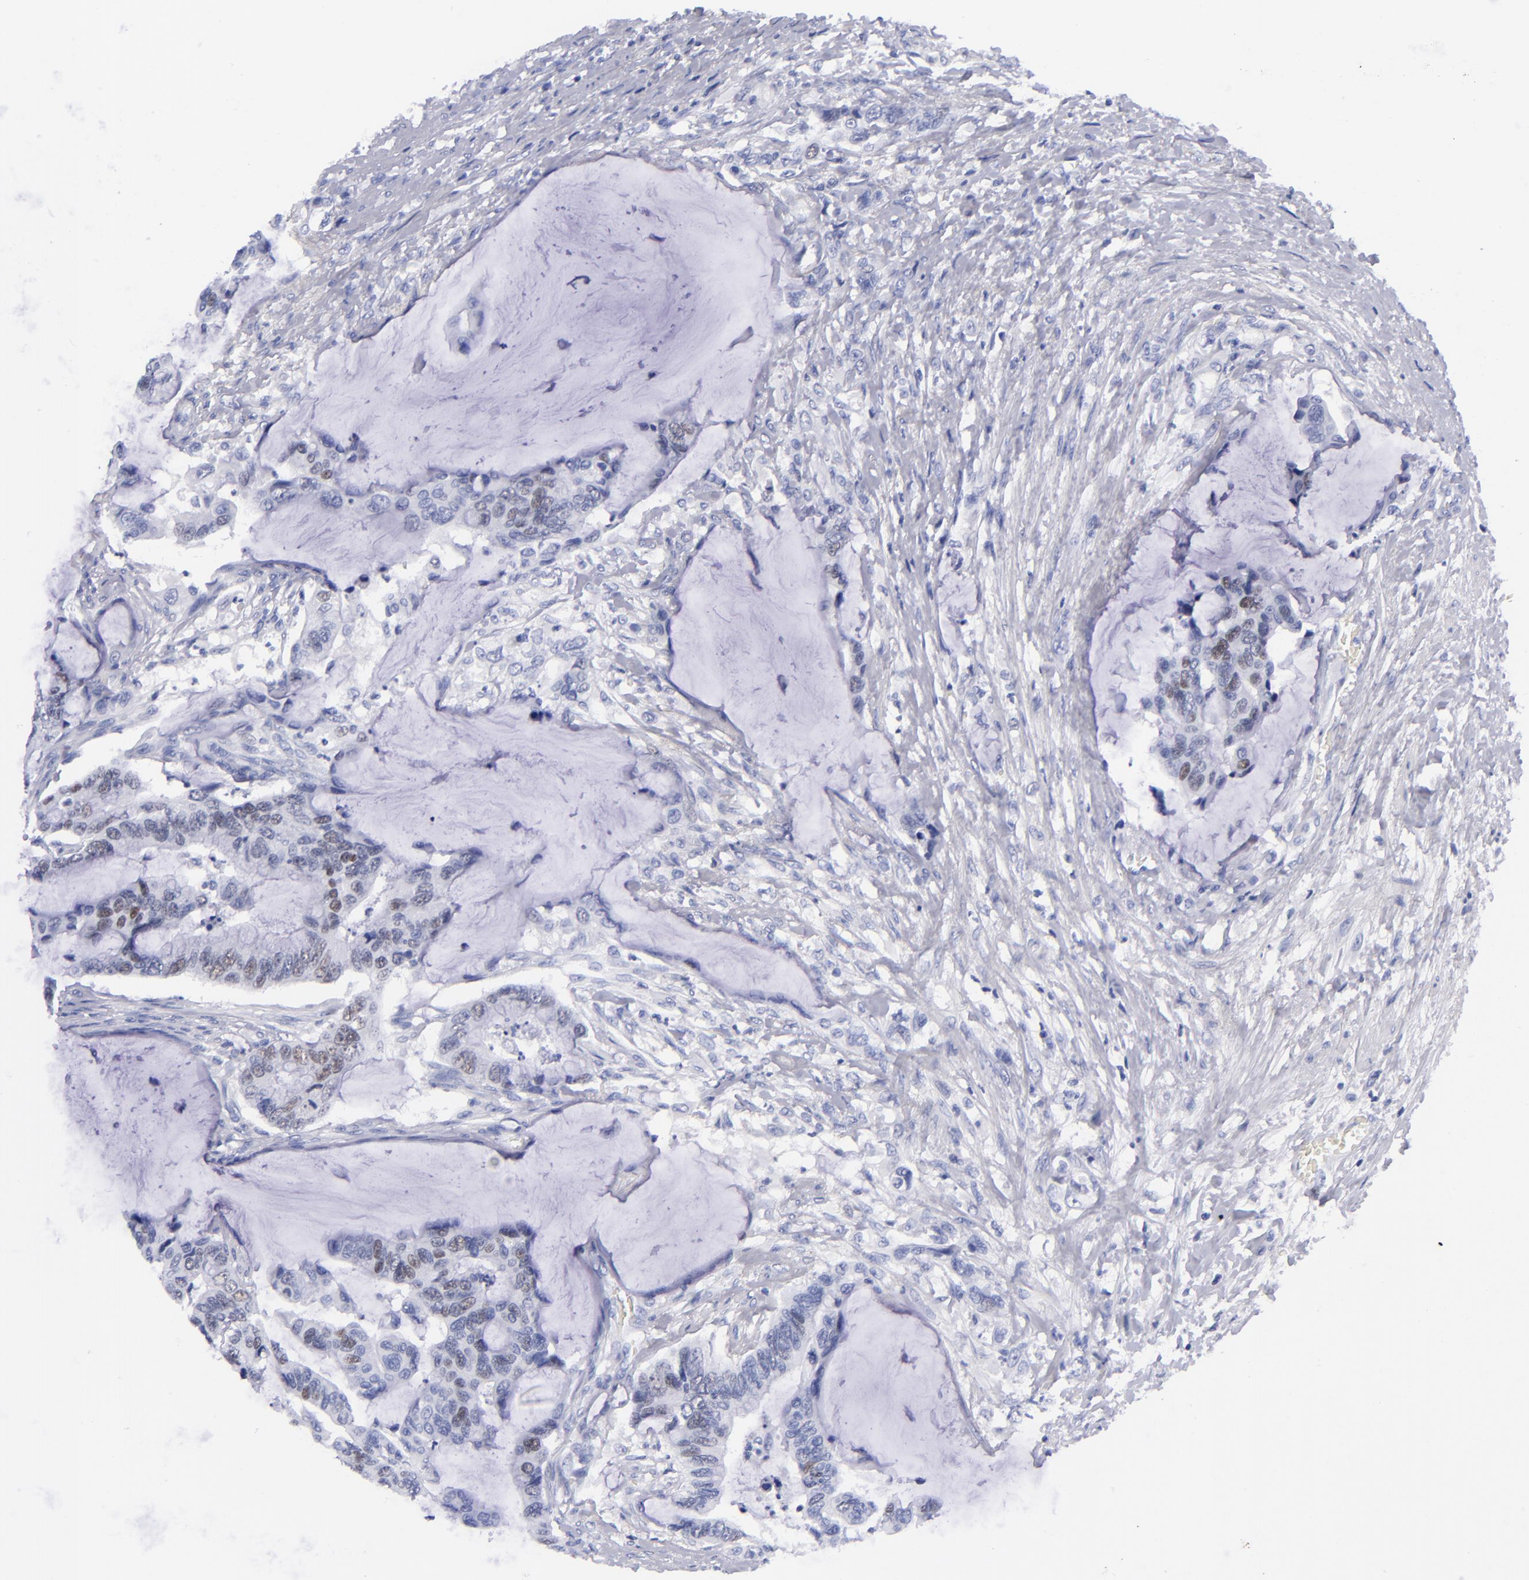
{"staining": {"intensity": "moderate", "quantity": "<25%", "location": "nuclear"}, "tissue": "colorectal cancer", "cell_type": "Tumor cells", "image_type": "cancer", "snomed": [{"axis": "morphology", "description": "Adenocarcinoma, NOS"}, {"axis": "topography", "description": "Rectum"}], "caption": "IHC photomicrograph of neoplastic tissue: colorectal cancer (adenocarcinoma) stained using immunohistochemistry exhibits low levels of moderate protein expression localized specifically in the nuclear of tumor cells, appearing as a nuclear brown color.", "gene": "MCM7", "patient": {"sex": "female", "age": 59}}